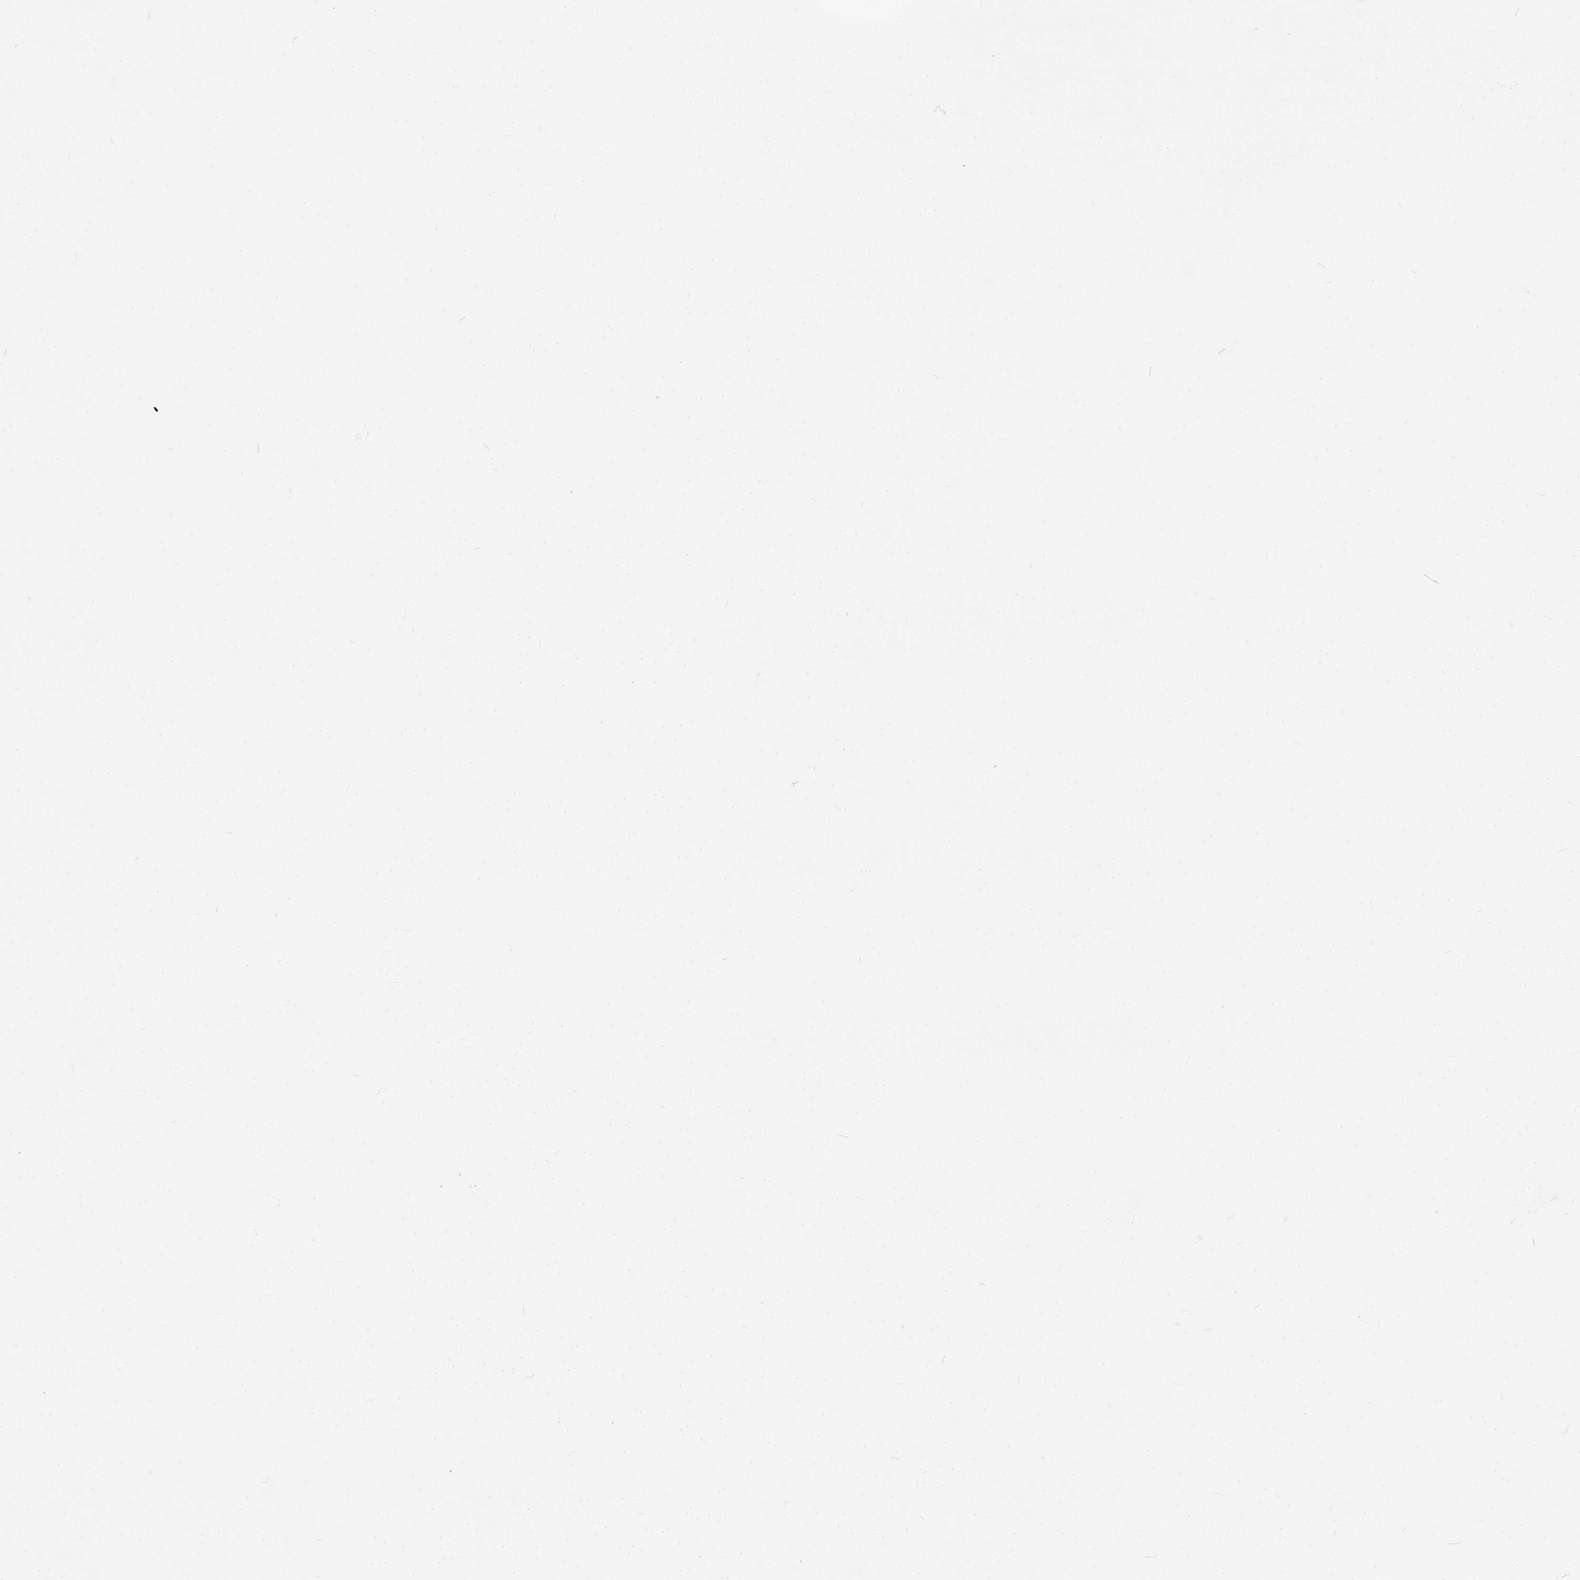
{"staining": {"intensity": "negative", "quantity": "none", "location": "none"}, "tissue": "cerebellum", "cell_type": "Cells in granular layer", "image_type": "normal", "snomed": [{"axis": "morphology", "description": "Normal tissue, NOS"}, {"axis": "topography", "description": "Cerebellum"}], "caption": "Cerebellum was stained to show a protein in brown. There is no significant staining in cells in granular layer.", "gene": "PHF7", "patient": {"sex": "male", "age": 70}}